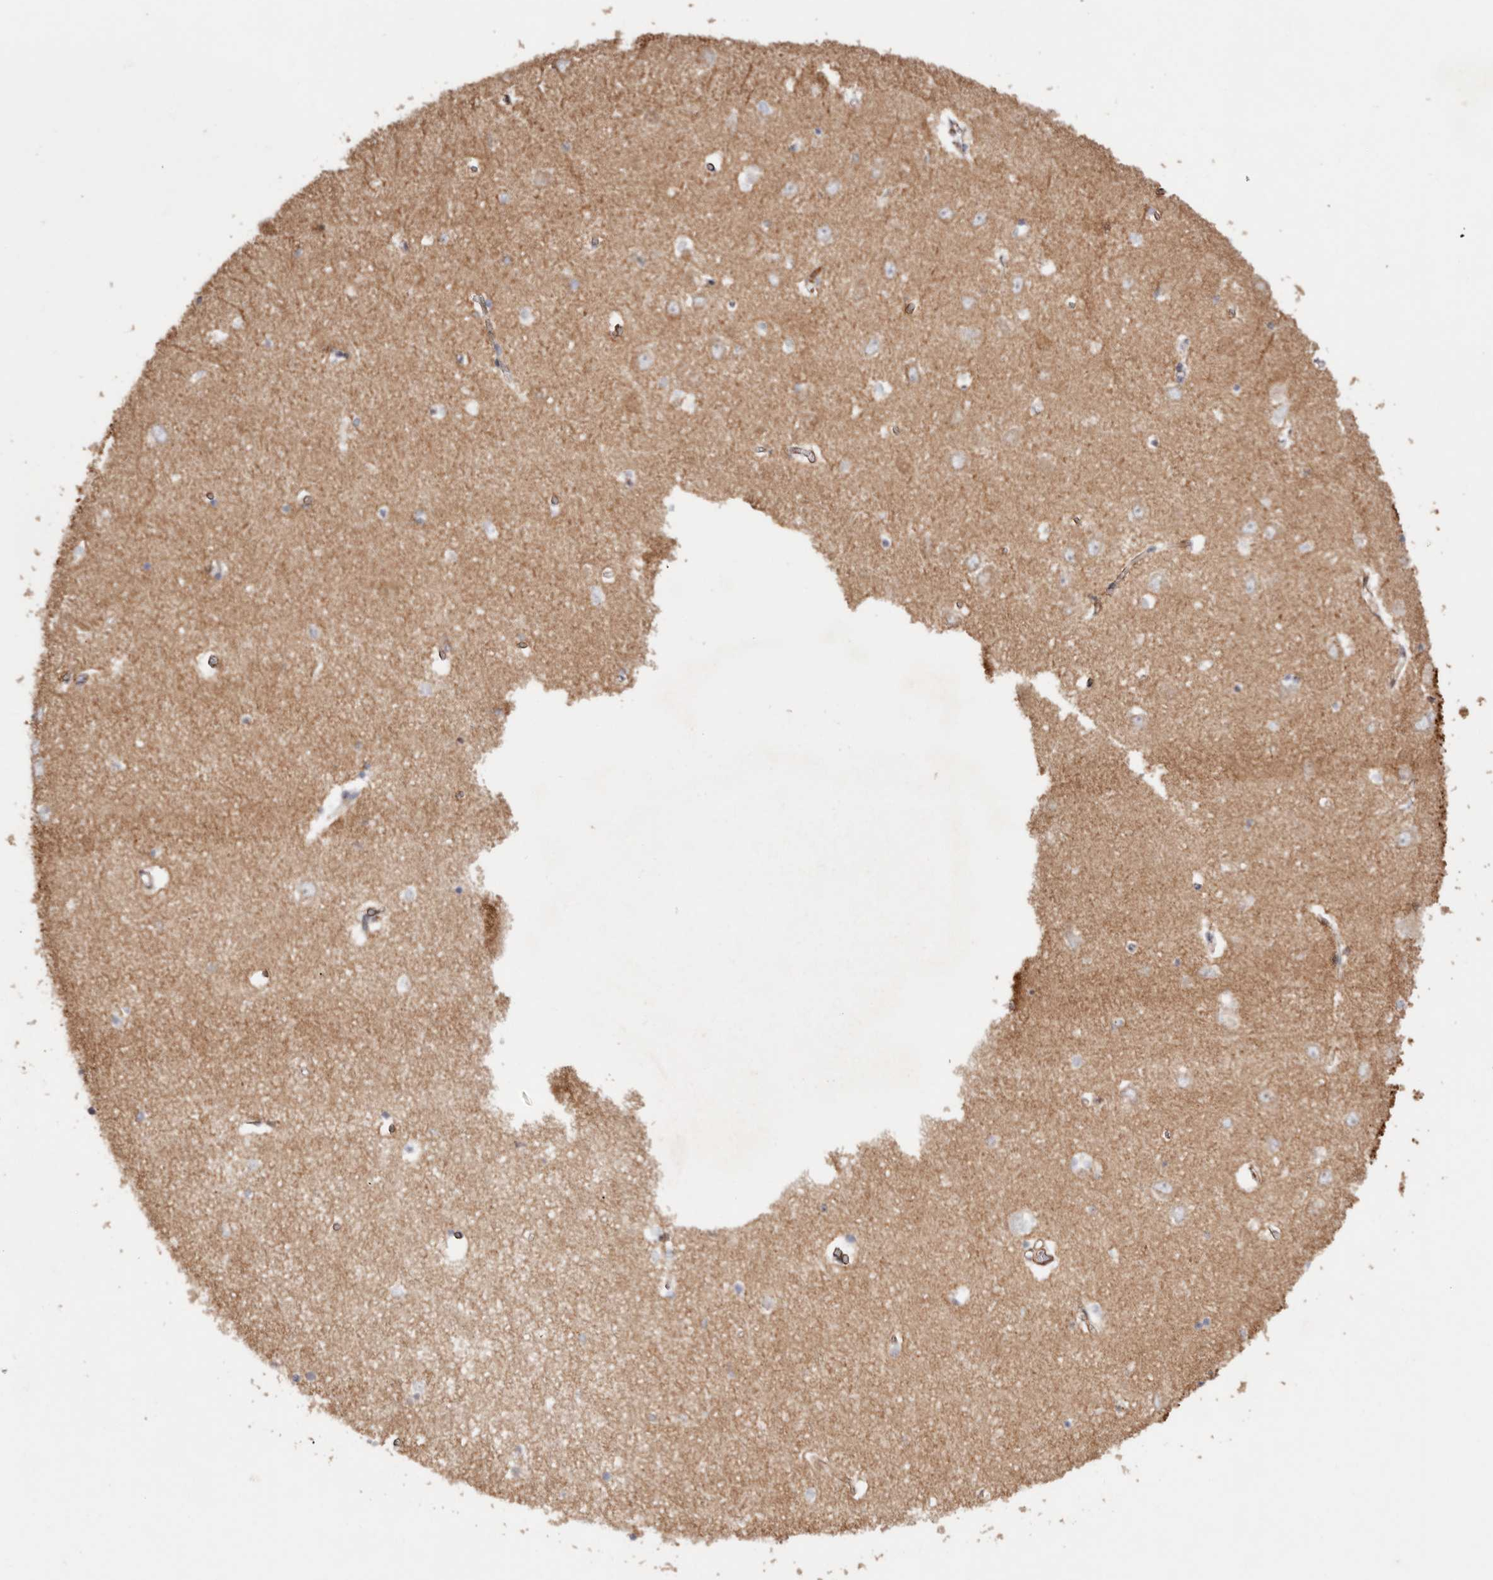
{"staining": {"intensity": "weak", "quantity": "25%-75%", "location": "cytoplasmic/membranous"}, "tissue": "hippocampus", "cell_type": "Glial cells", "image_type": "normal", "snomed": [{"axis": "morphology", "description": "Normal tissue, NOS"}, {"axis": "topography", "description": "Hippocampus"}], "caption": "Immunohistochemical staining of benign human hippocampus reveals weak cytoplasmic/membranous protein staining in approximately 25%-75% of glial cells. Immunohistochemistry stains the protein of interest in brown and the nuclei are stained blue.", "gene": "PTPN22", "patient": {"sex": "male", "age": 70}}